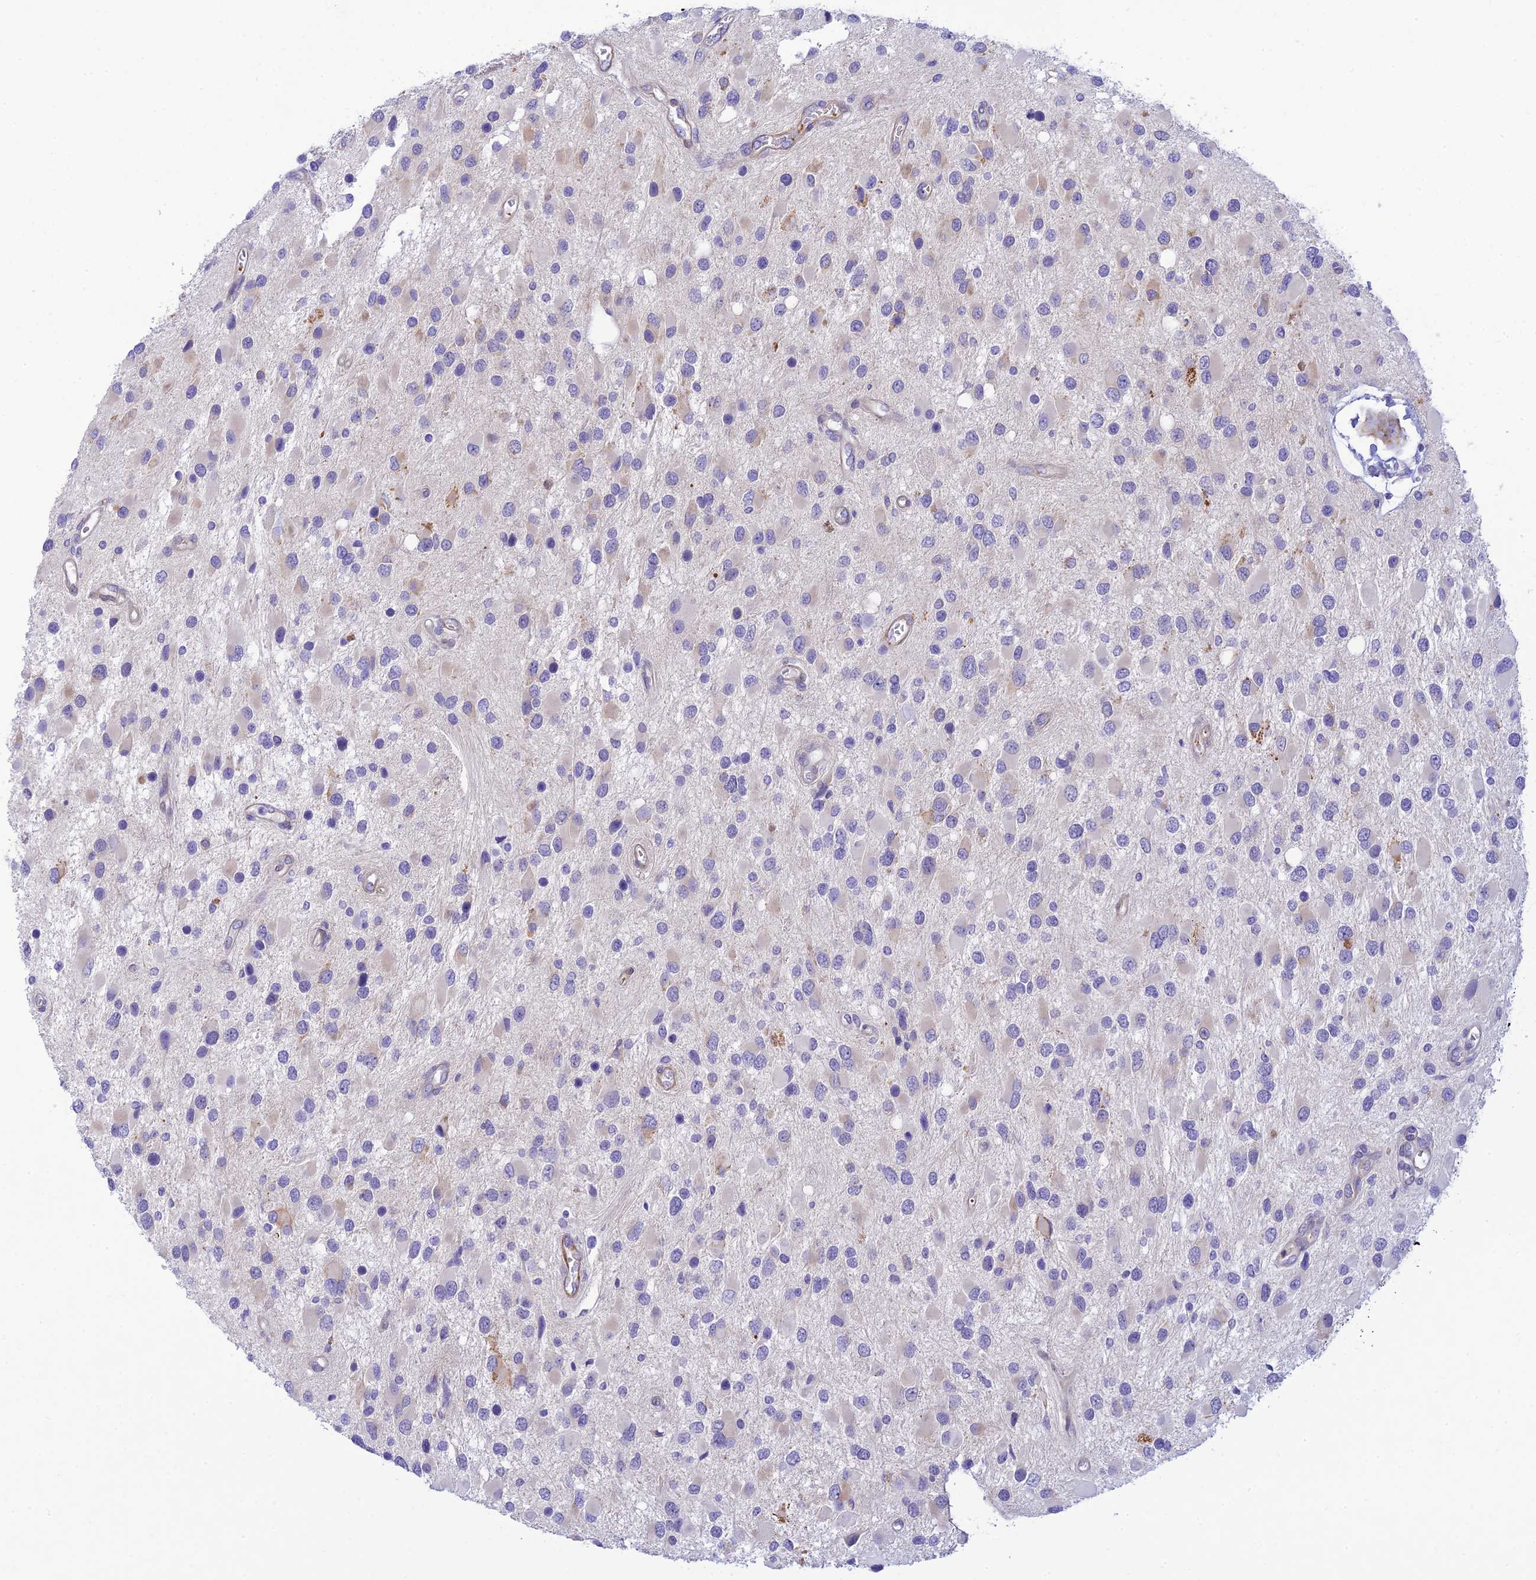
{"staining": {"intensity": "negative", "quantity": "none", "location": "none"}, "tissue": "glioma", "cell_type": "Tumor cells", "image_type": "cancer", "snomed": [{"axis": "morphology", "description": "Glioma, malignant, High grade"}, {"axis": "topography", "description": "Brain"}], "caption": "IHC micrograph of neoplastic tissue: glioma stained with DAB (3,3'-diaminobenzidine) exhibits no significant protein positivity in tumor cells.", "gene": "FBXW4", "patient": {"sex": "male", "age": 53}}